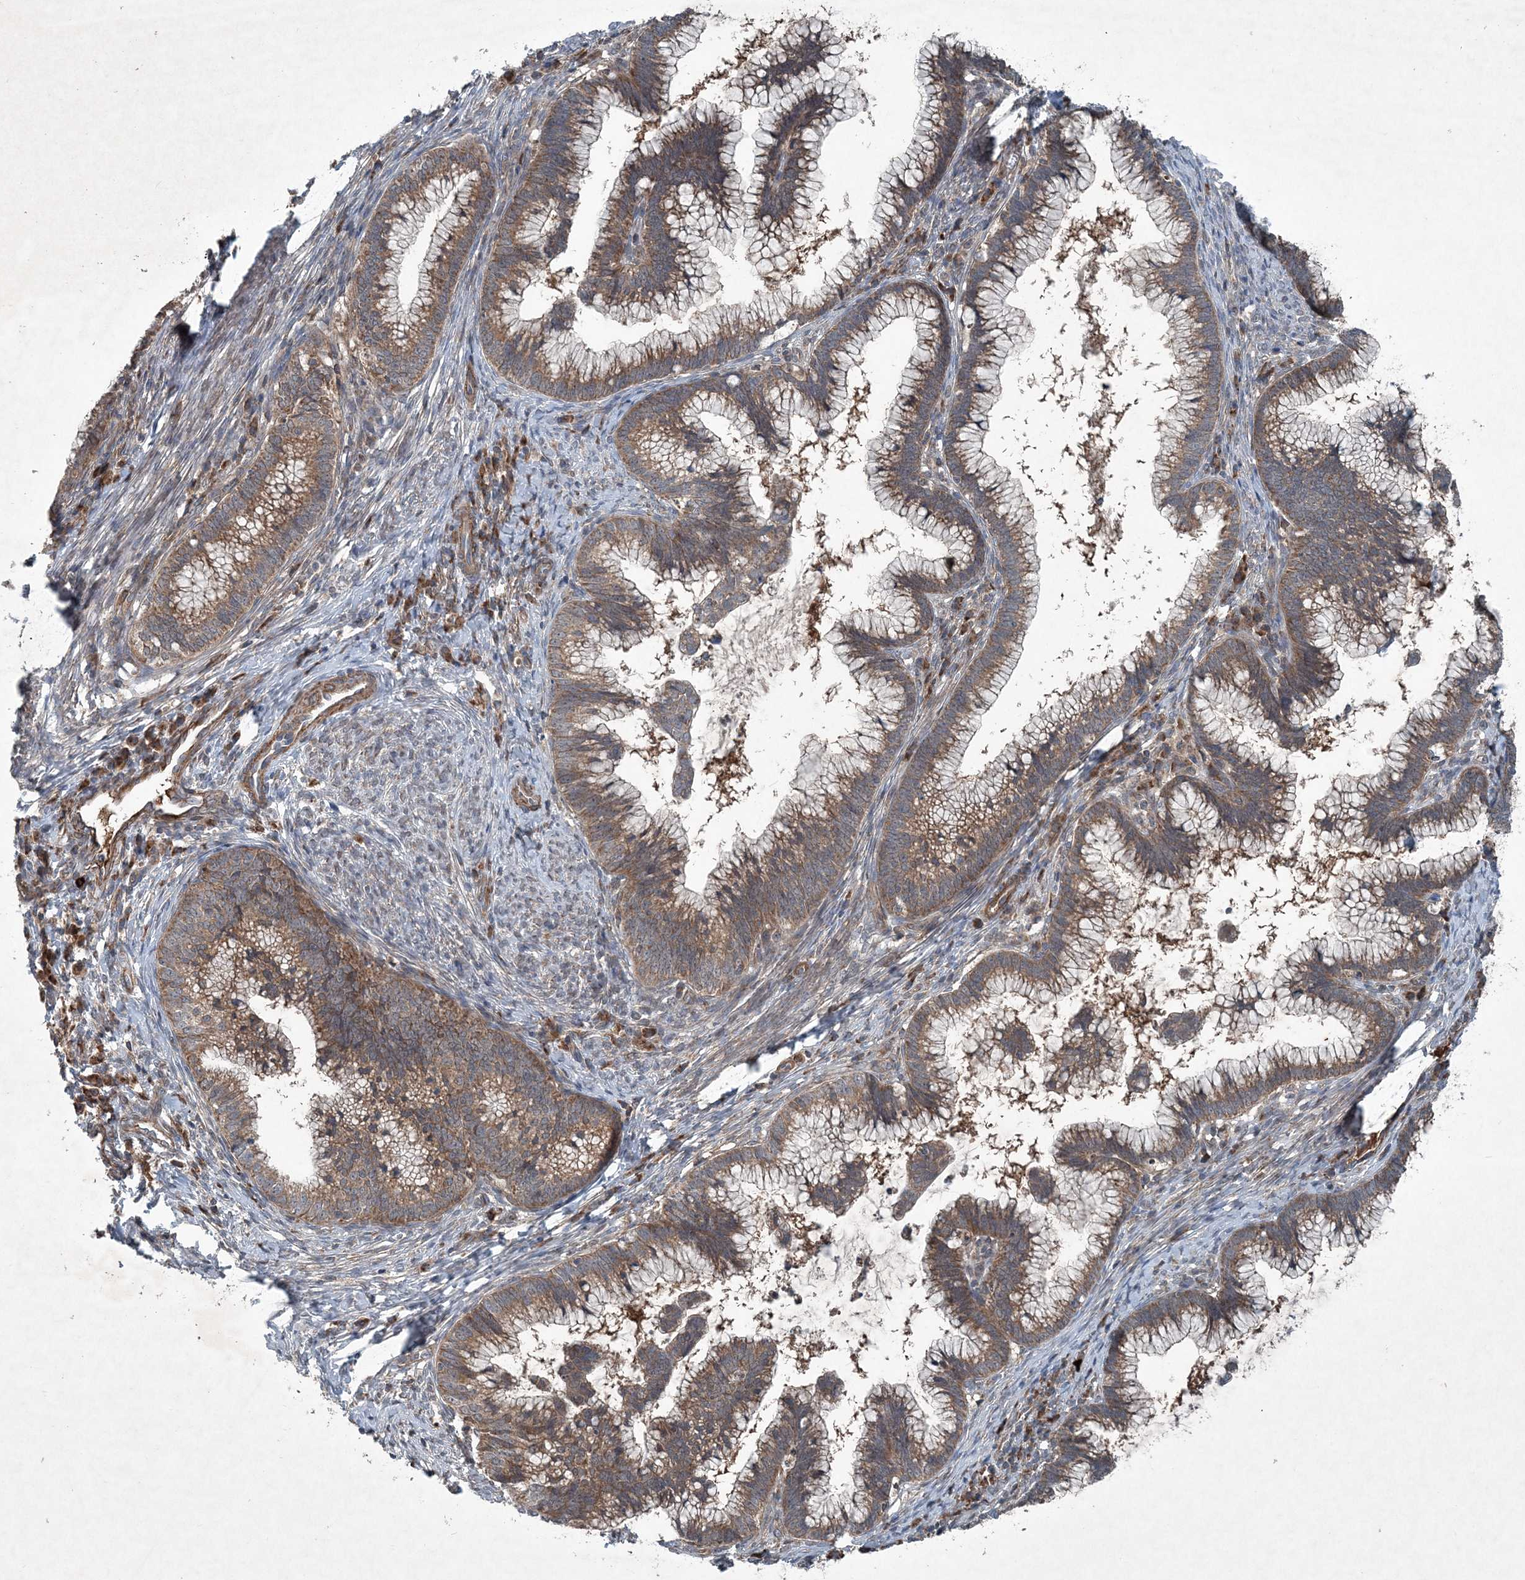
{"staining": {"intensity": "moderate", "quantity": ">75%", "location": "cytoplasmic/membranous"}, "tissue": "cervical cancer", "cell_type": "Tumor cells", "image_type": "cancer", "snomed": [{"axis": "morphology", "description": "Adenocarcinoma, NOS"}, {"axis": "topography", "description": "Cervix"}], "caption": "About >75% of tumor cells in adenocarcinoma (cervical) display moderate cytoplasmic/membranous protein staining as visualized by brown immunohistochemical staining.", "gene": "NDUFA2", "patient": {"sex": "female", "age": 36}}